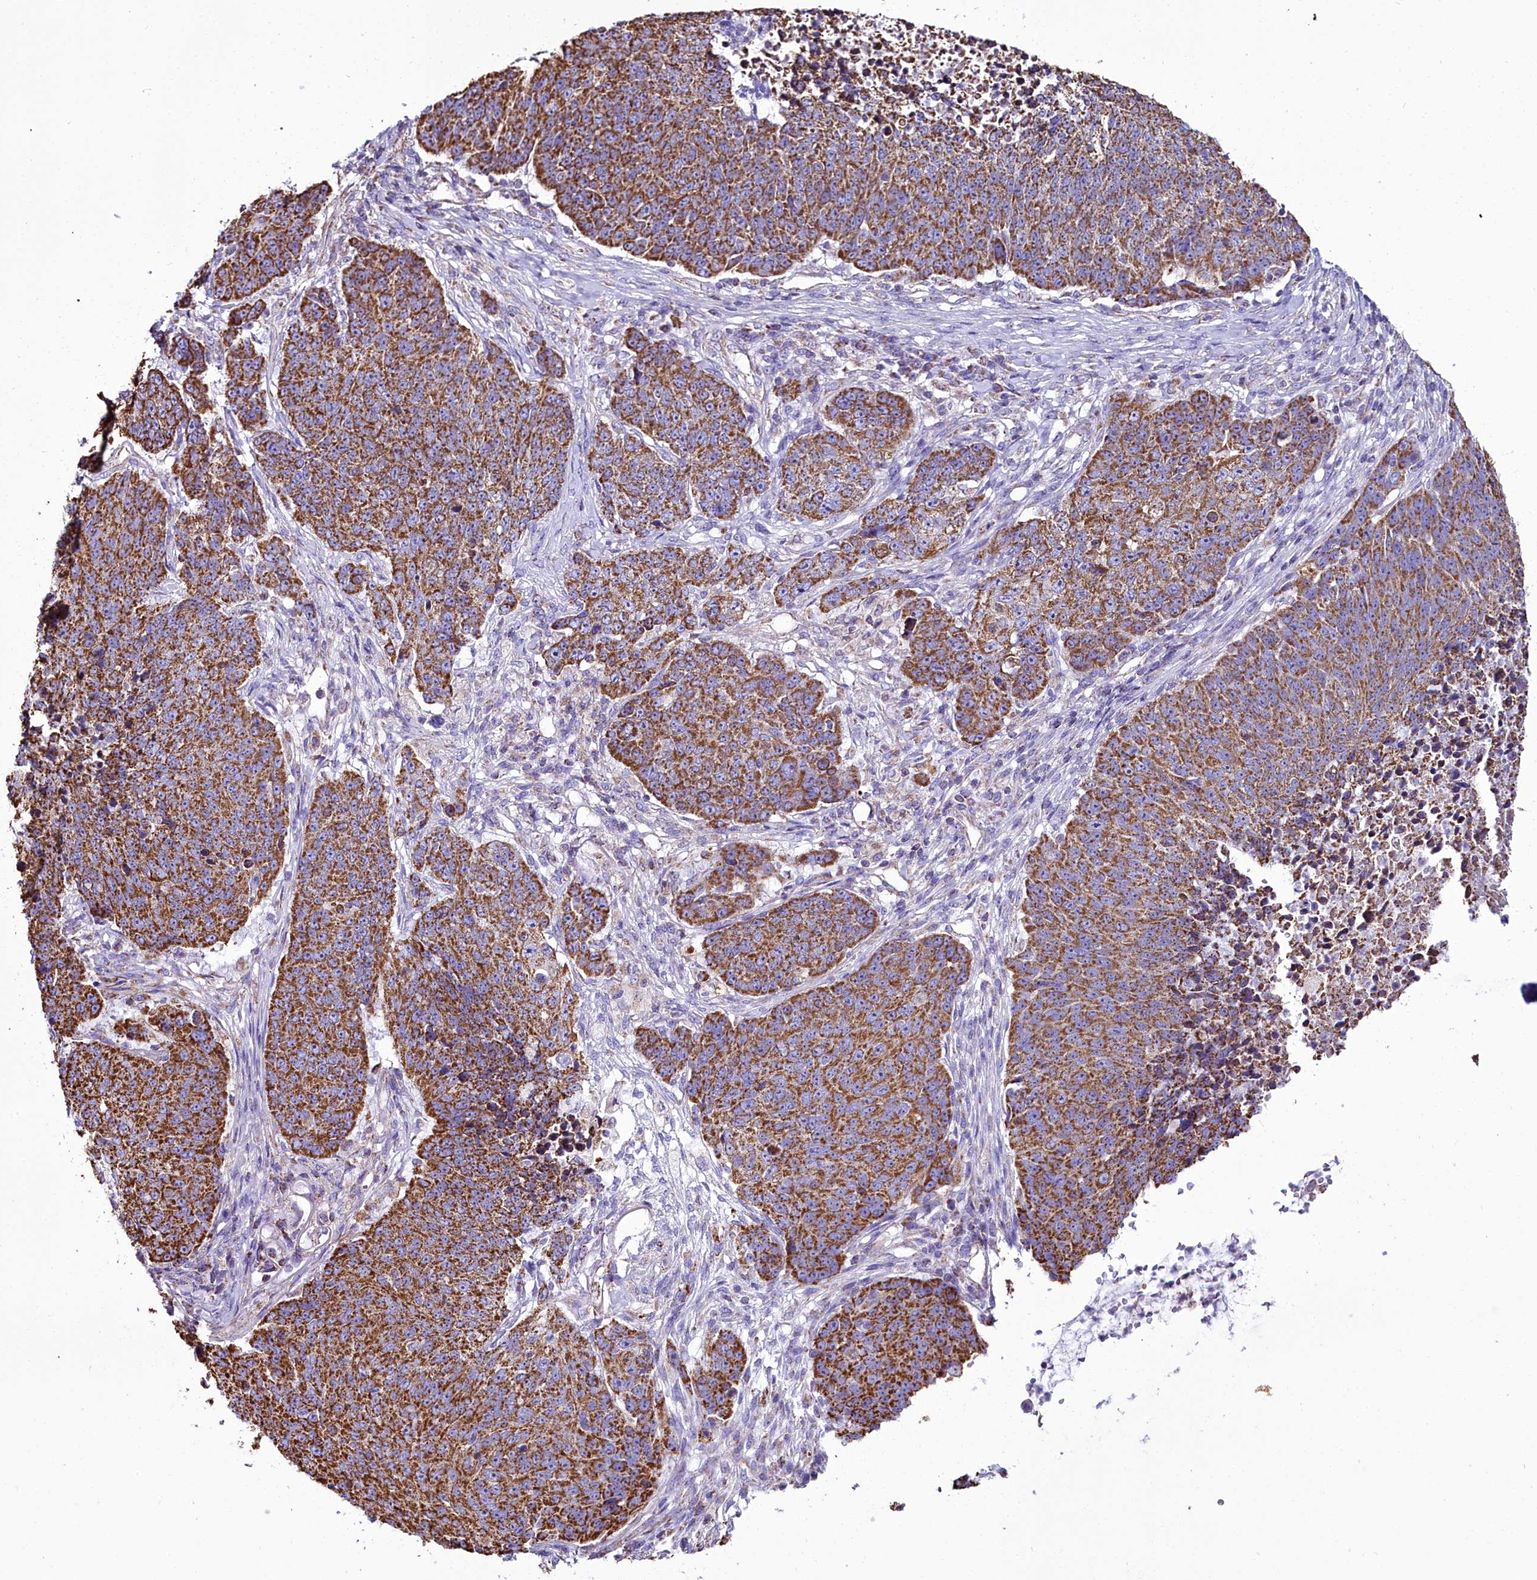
{"staining": {"intensity": "strong", "quantity": ">75%", "location": "cytoplasmic/membranous"}, "tissue": "lung cancer", "cell_type": "Tumor cells", "image_type": "cancer", "snomed": [{"axis": "morphology", "description": "Normal tissue, NOS"}, {"axis": "morphology", "description": "Squamous cell carcinoma, NOS"}, {"axis": "topography", "description": "Lymph node"}, {"axis": "topography", "description": "Lung"}], "caption": "Protein expression analysis of human squamous cell carcinoma (lung) reveals strong cytoplasmic/membranous expression in approximately >75% of tumor cells.", "gene": "WDFY3", "patient": {"sex": "male", "age": 66}}